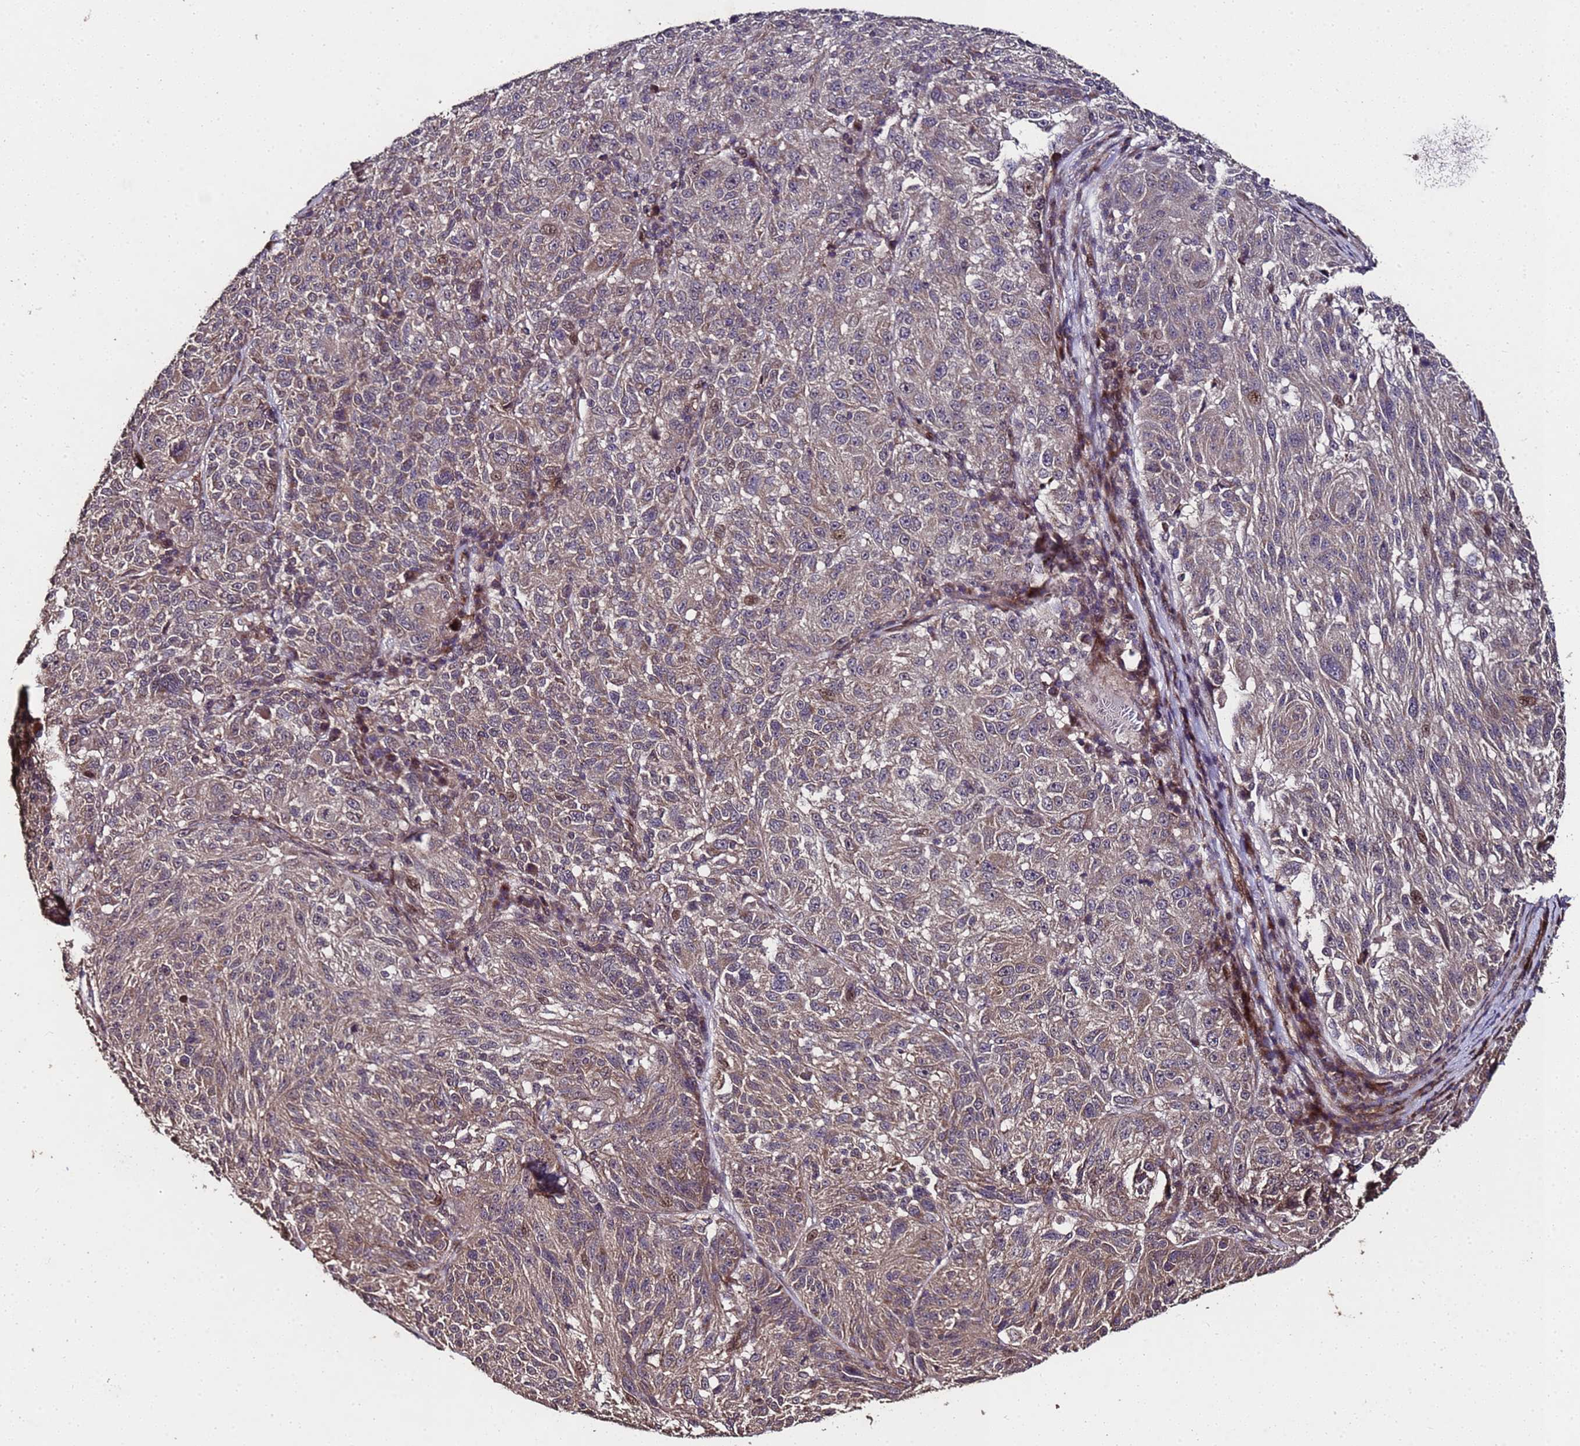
{"staining": {"intensity": "weak", "quantity": "25%-75%", "location": "cytoplasmic/membranous"}, "tissue": "melanoma", "cell_type": "Tumor cells", "image_type": "cancer", "snomed": [{"axis": "morphology", "description": "Malignant melanoma, NOS"}, {"axis": "topography", "description": "Skin"}], "caption": "Immunohistochemistry (IHC) image of neoplastic tissue: human melanoma stained using IHC reveals low levels of weak protein expression localized specifically in the cytoplasmic/membranous of tumor cells, appearing as a cytoplasmic/membranous brown color.", "gene": "PRODH", "patient": {"sex": "male", "age": 53}}